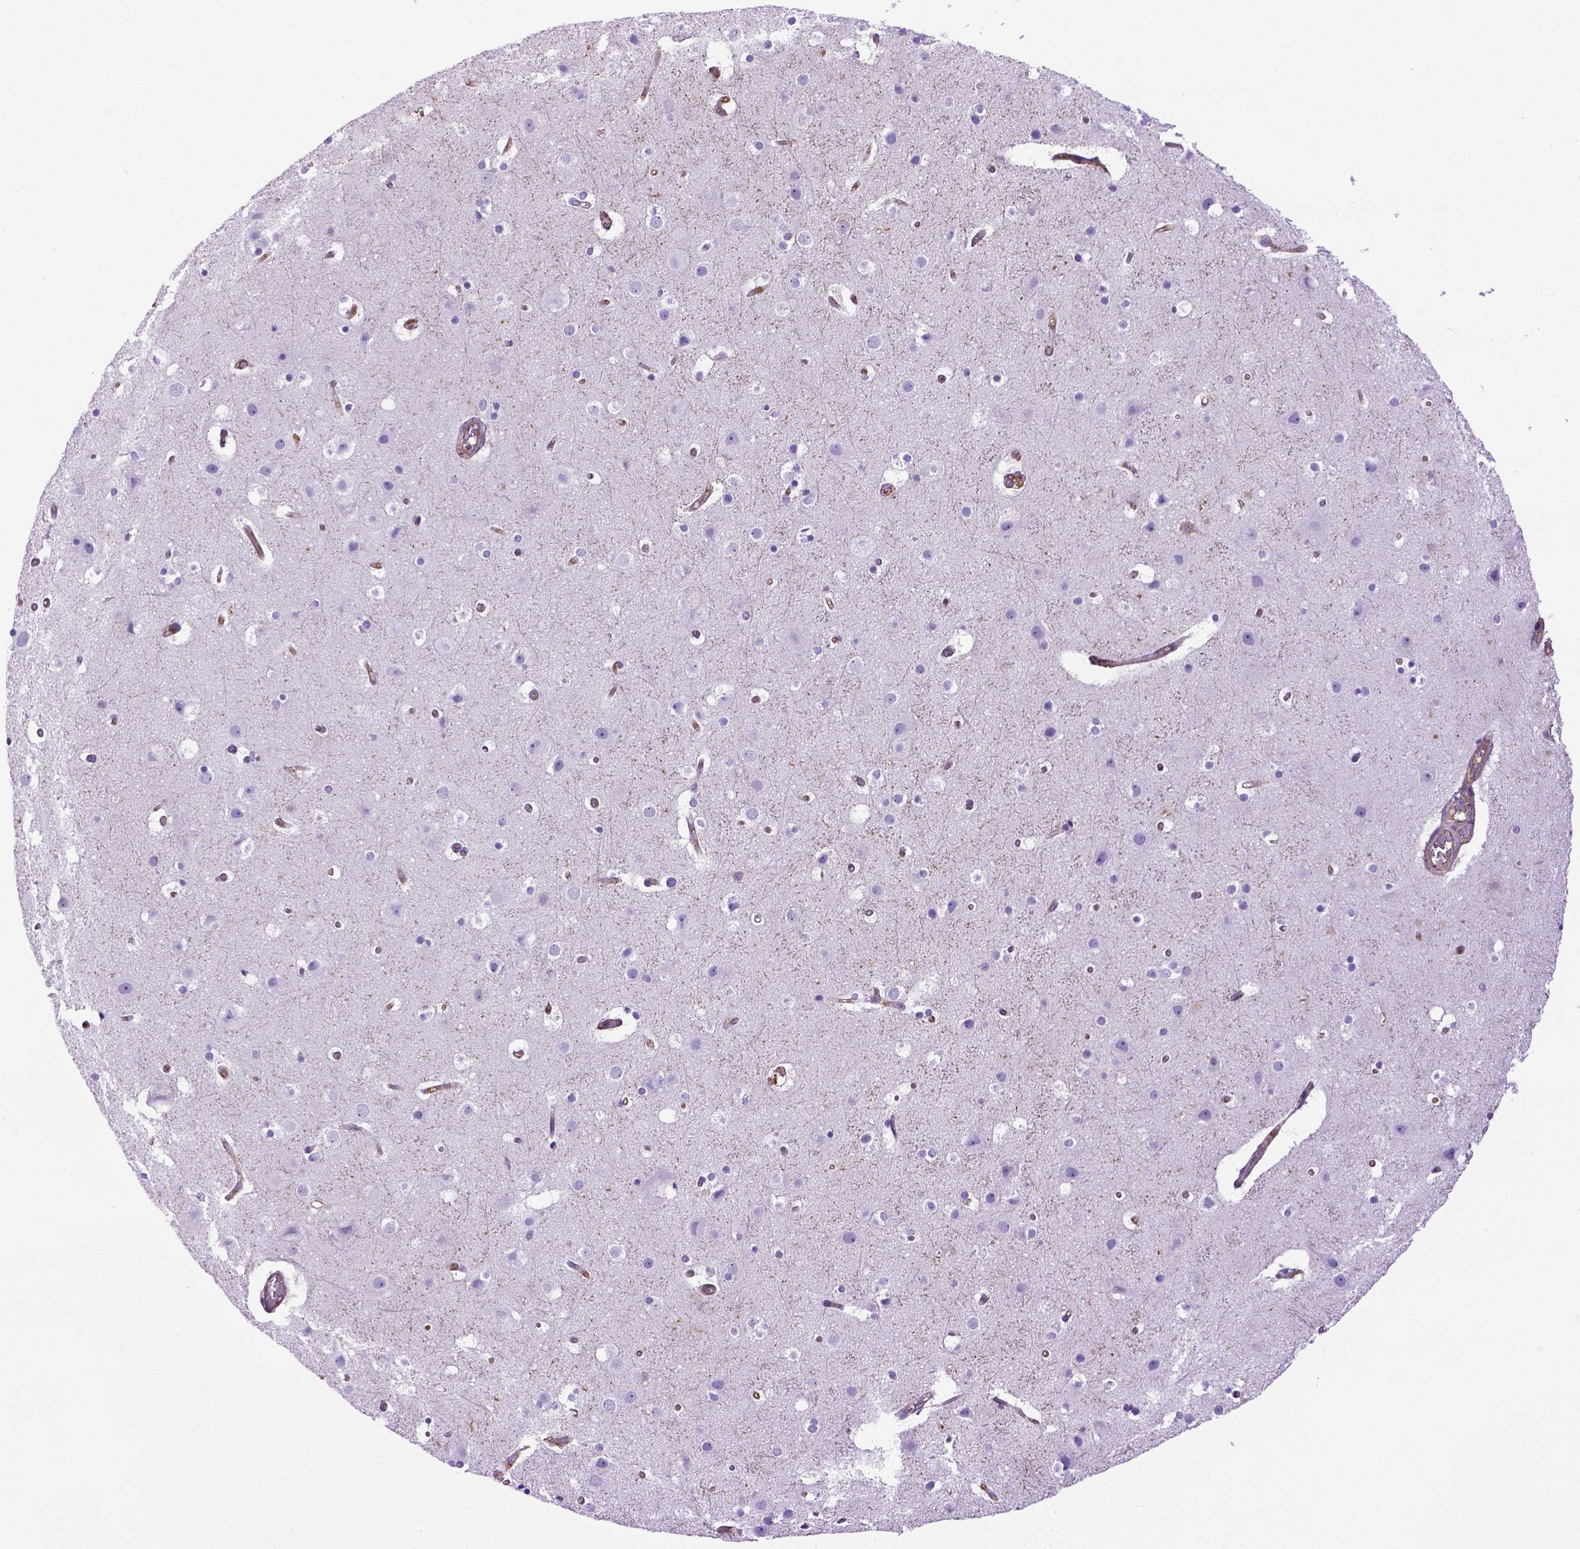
{"staining": {"intensity": "weak", "quantity": ">75%", "location": "cytoplasmic/membranous"}, "tissue": "cerebral cortex", "cell_type": "Endothelial cells", "image_type": "normal", "snomed": [{"axis": "morphology", "description": "Normal tissue, NOS"}, {"axis": "topography", "description": "Cerebral cortex"}], "caption": "Benign cerebral cortex exhibits weak cytoplasmic/membranous positivity in approximately >75% of endothelial cells, visualized by immunohistochemistry.", "gene": "MVP", "patient": {"sex": "female", "age": 52}}